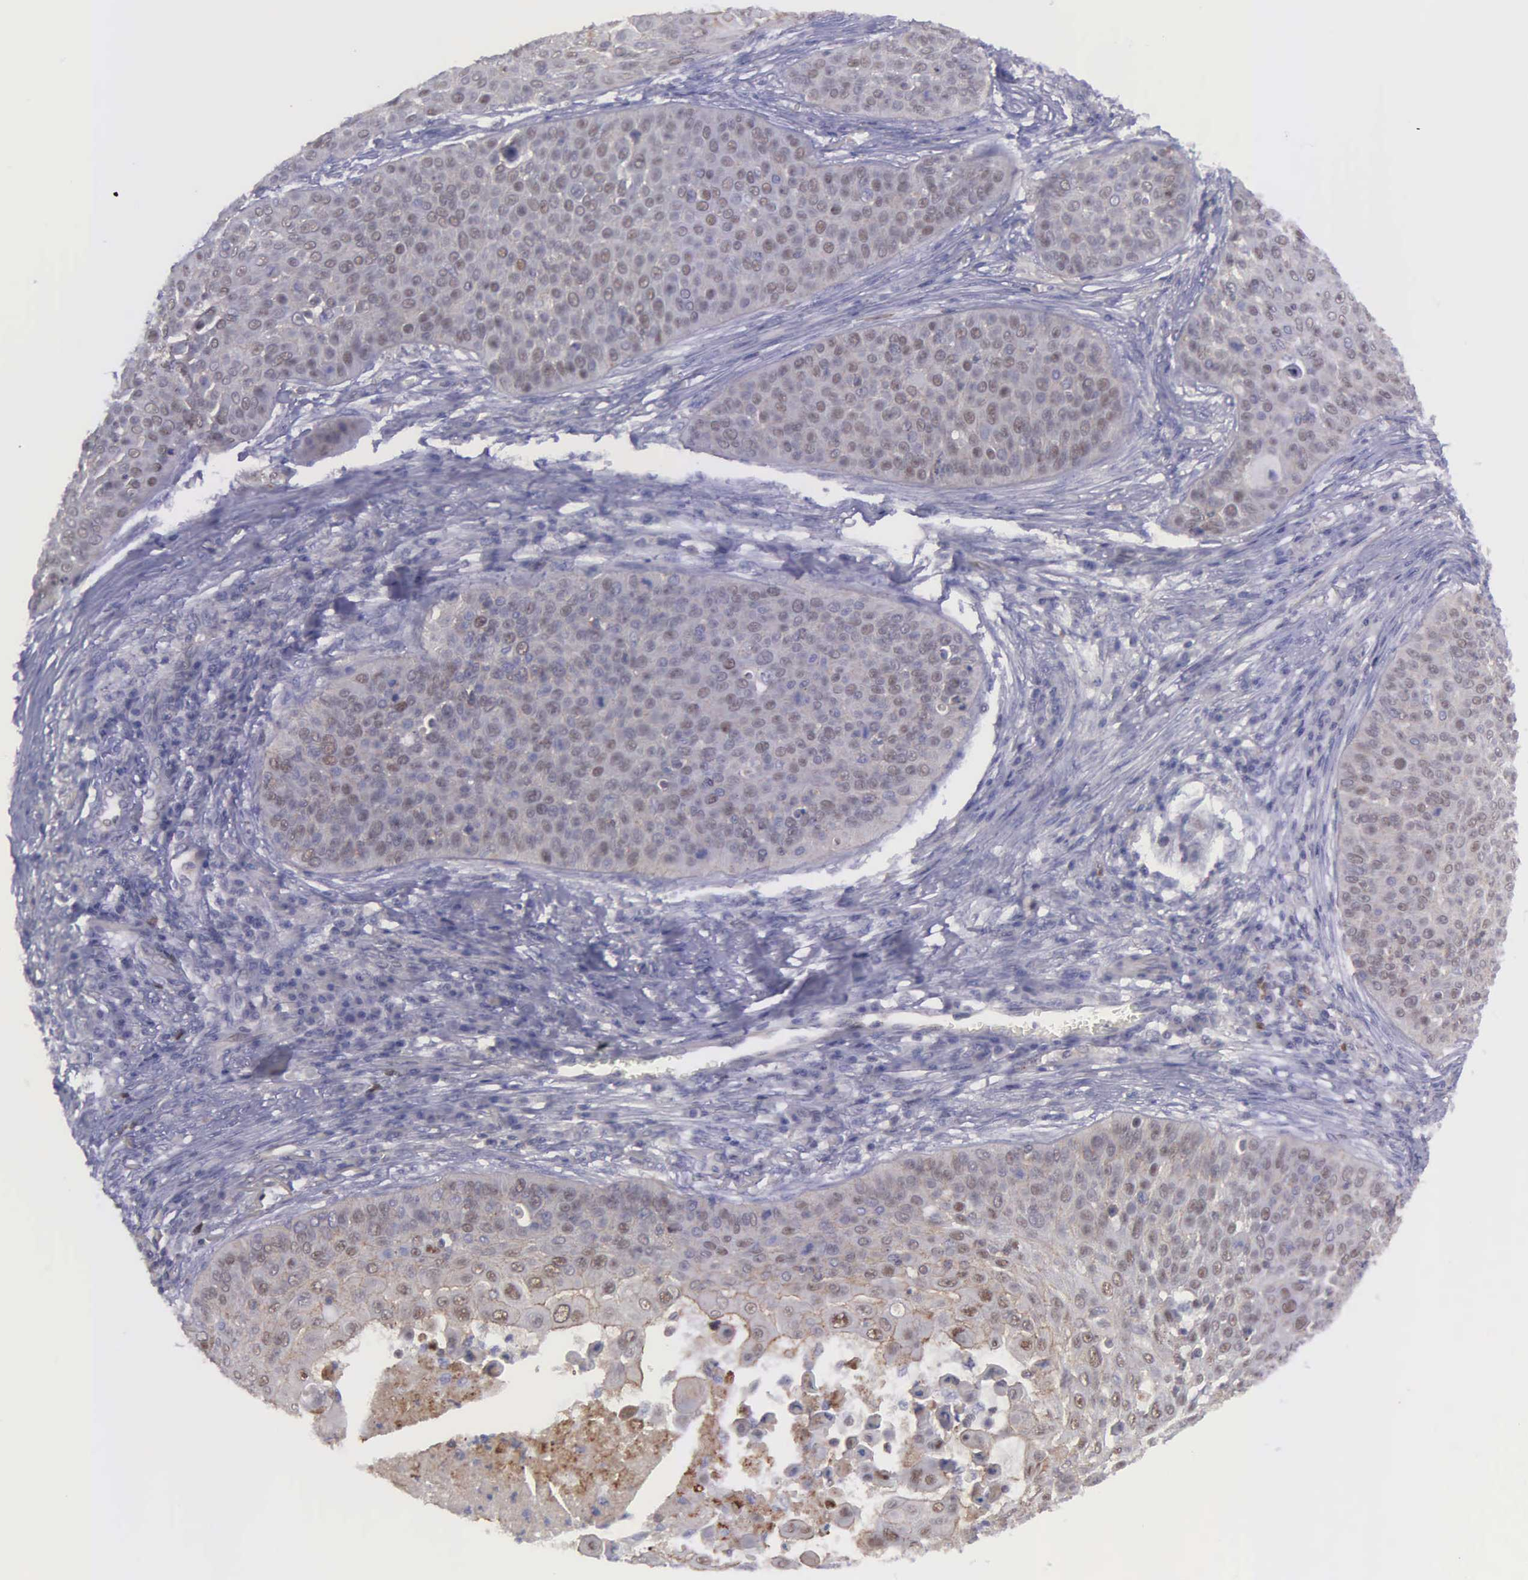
{"staining": {"intensity": "negative", "quantity": "none", "location": "none"}, "tissue": "skin cancer", "cell_type": "Tumor cells", "image_type": "cancer", "snomed": [{"axis": "morphology", "description": "Squamous cell carcinoma, NOS"}, {"axis": "topography", "description": "Skin"}], "caption": "Micrograph shows no protein positivity in tumor cells of squamous cell carcinoma (skin) tissue.", "gene": "MICAL3", "patient": {"sex": "male", "age": 82}}